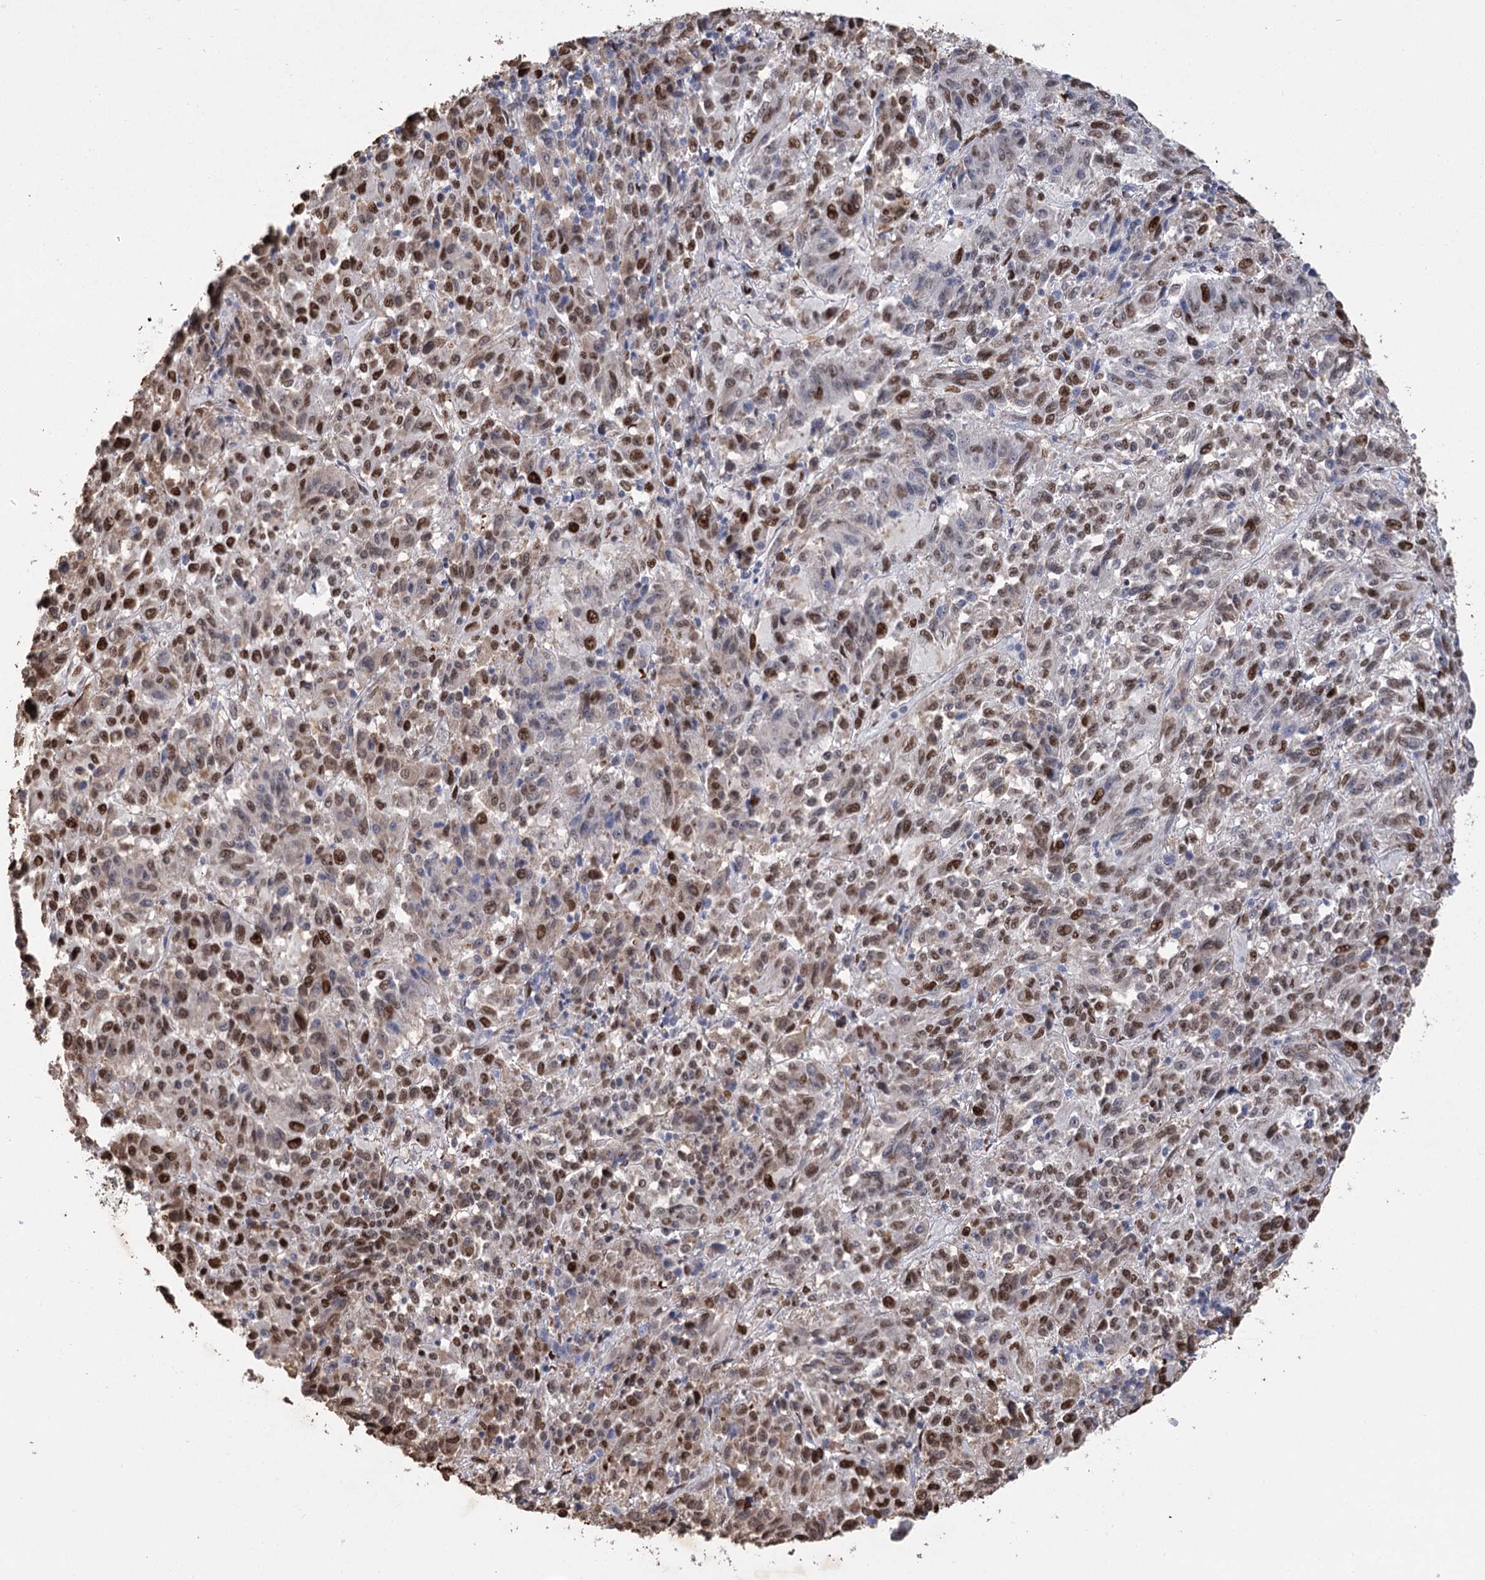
{"staining": {"intensity": "strong", "quantity": ">75%", "location": "nuclear"}, "tissue": "melanoma", "cell_type": "Tumor cells", "image_type": "cancer", "snomed": [{"axis": "morphology", "description": "Malignant melanoma, Metastatic site"}, {"axis": "topography", "description": "Lung"}], "caption": "Strong nuclear protein expression is appreciated in about >75% of tumor cells in malignant melanoma (metastatic site).", "gene": "NFU1", "patient": {"sex": "male", "age": 64}}